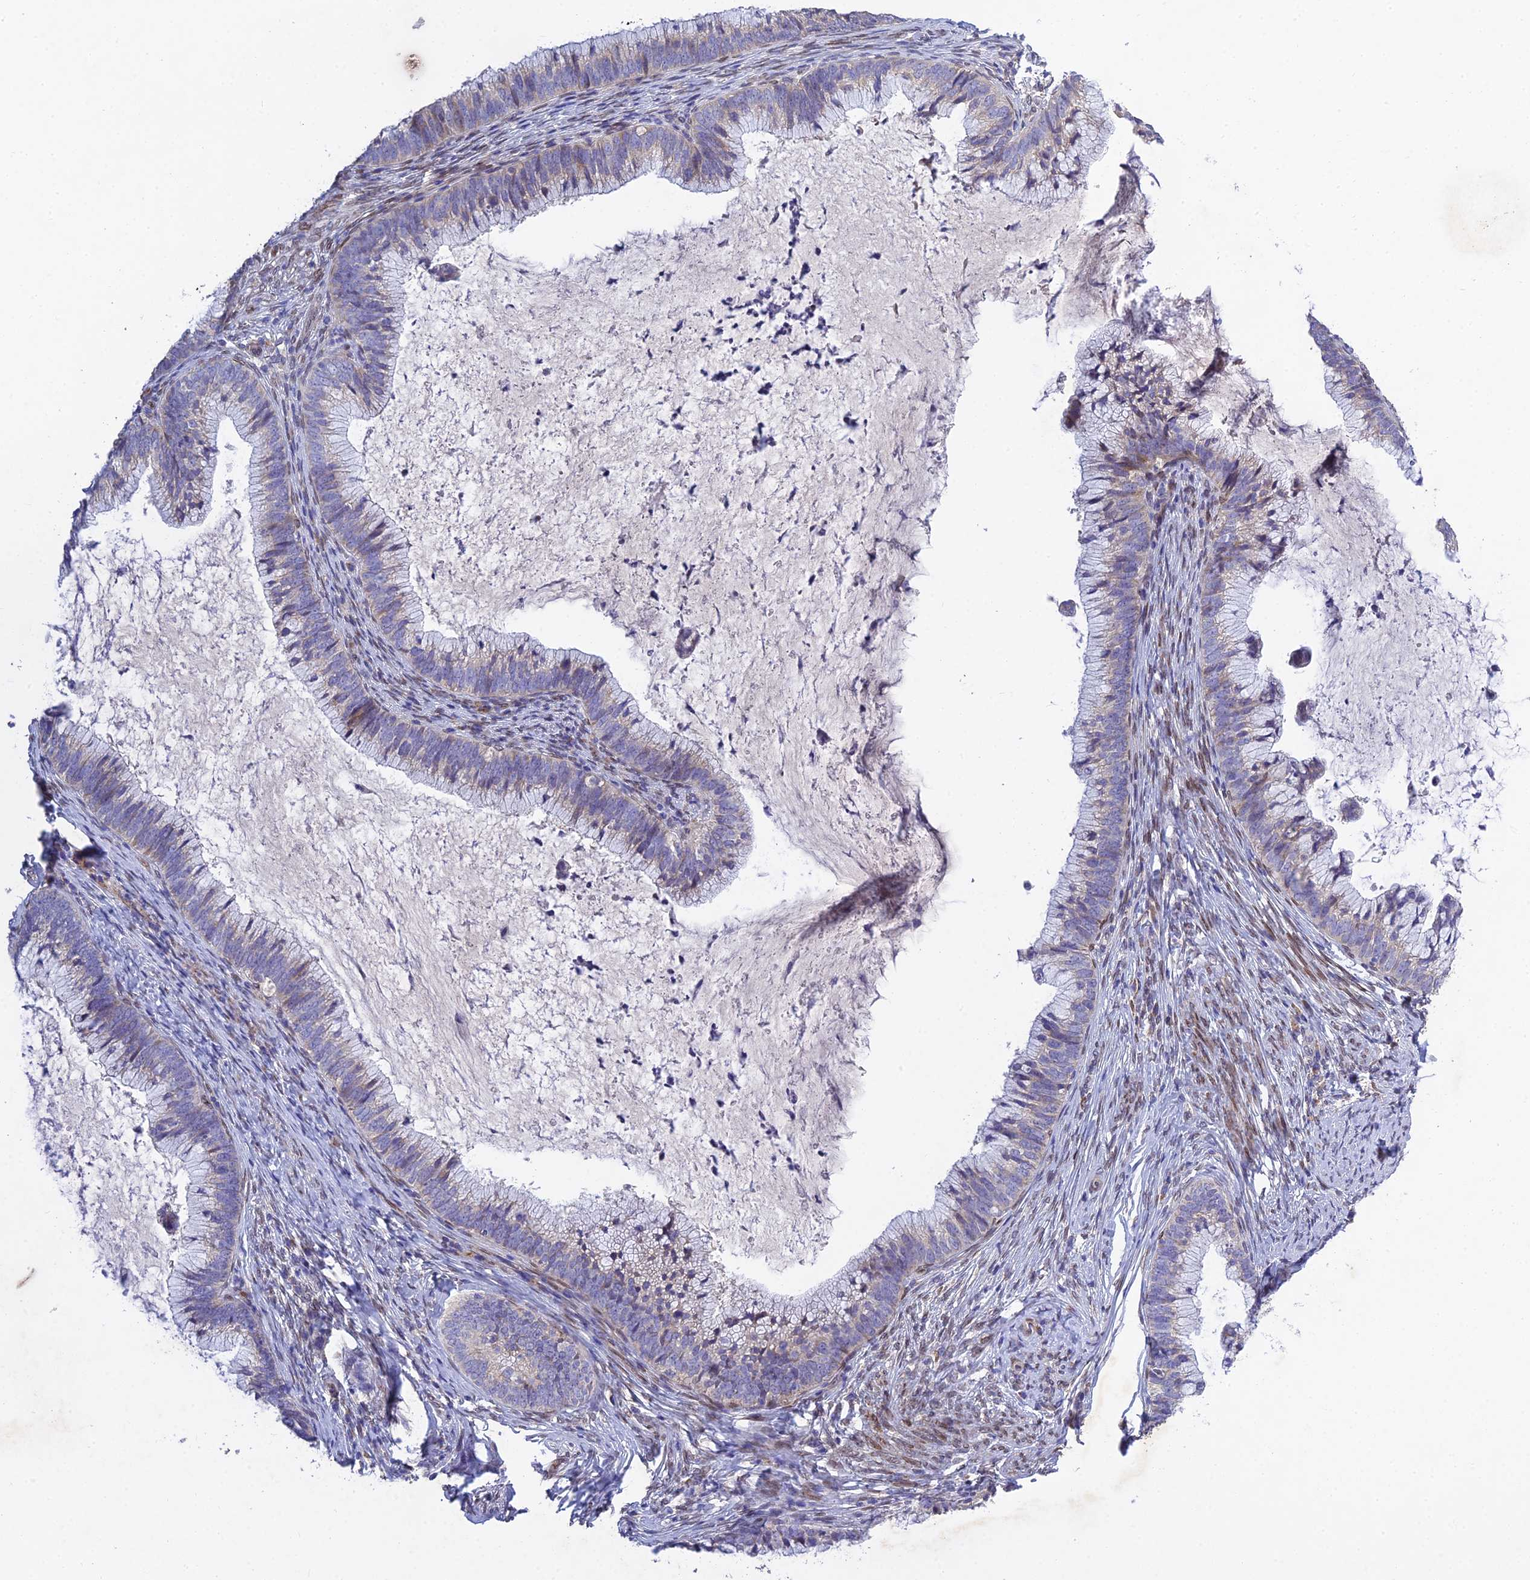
{"staining": {"intensity": "negative", "quantity": "none", "location": "none"}, "tissue": "cervical cancer", "cell_type": "Tumor cells", "image_type": "cancer", "snomed": [{"axis": "morphology", "description": "Adenocarcinoma, NOS"}, {"axis": "topography", "description": "Cervix"}], "caption": "The micrograph exhibits no staining of tumor cells in cervical cancer.", "gene": "MGAT2", "patient": {"sex": "female", "age": 36}}